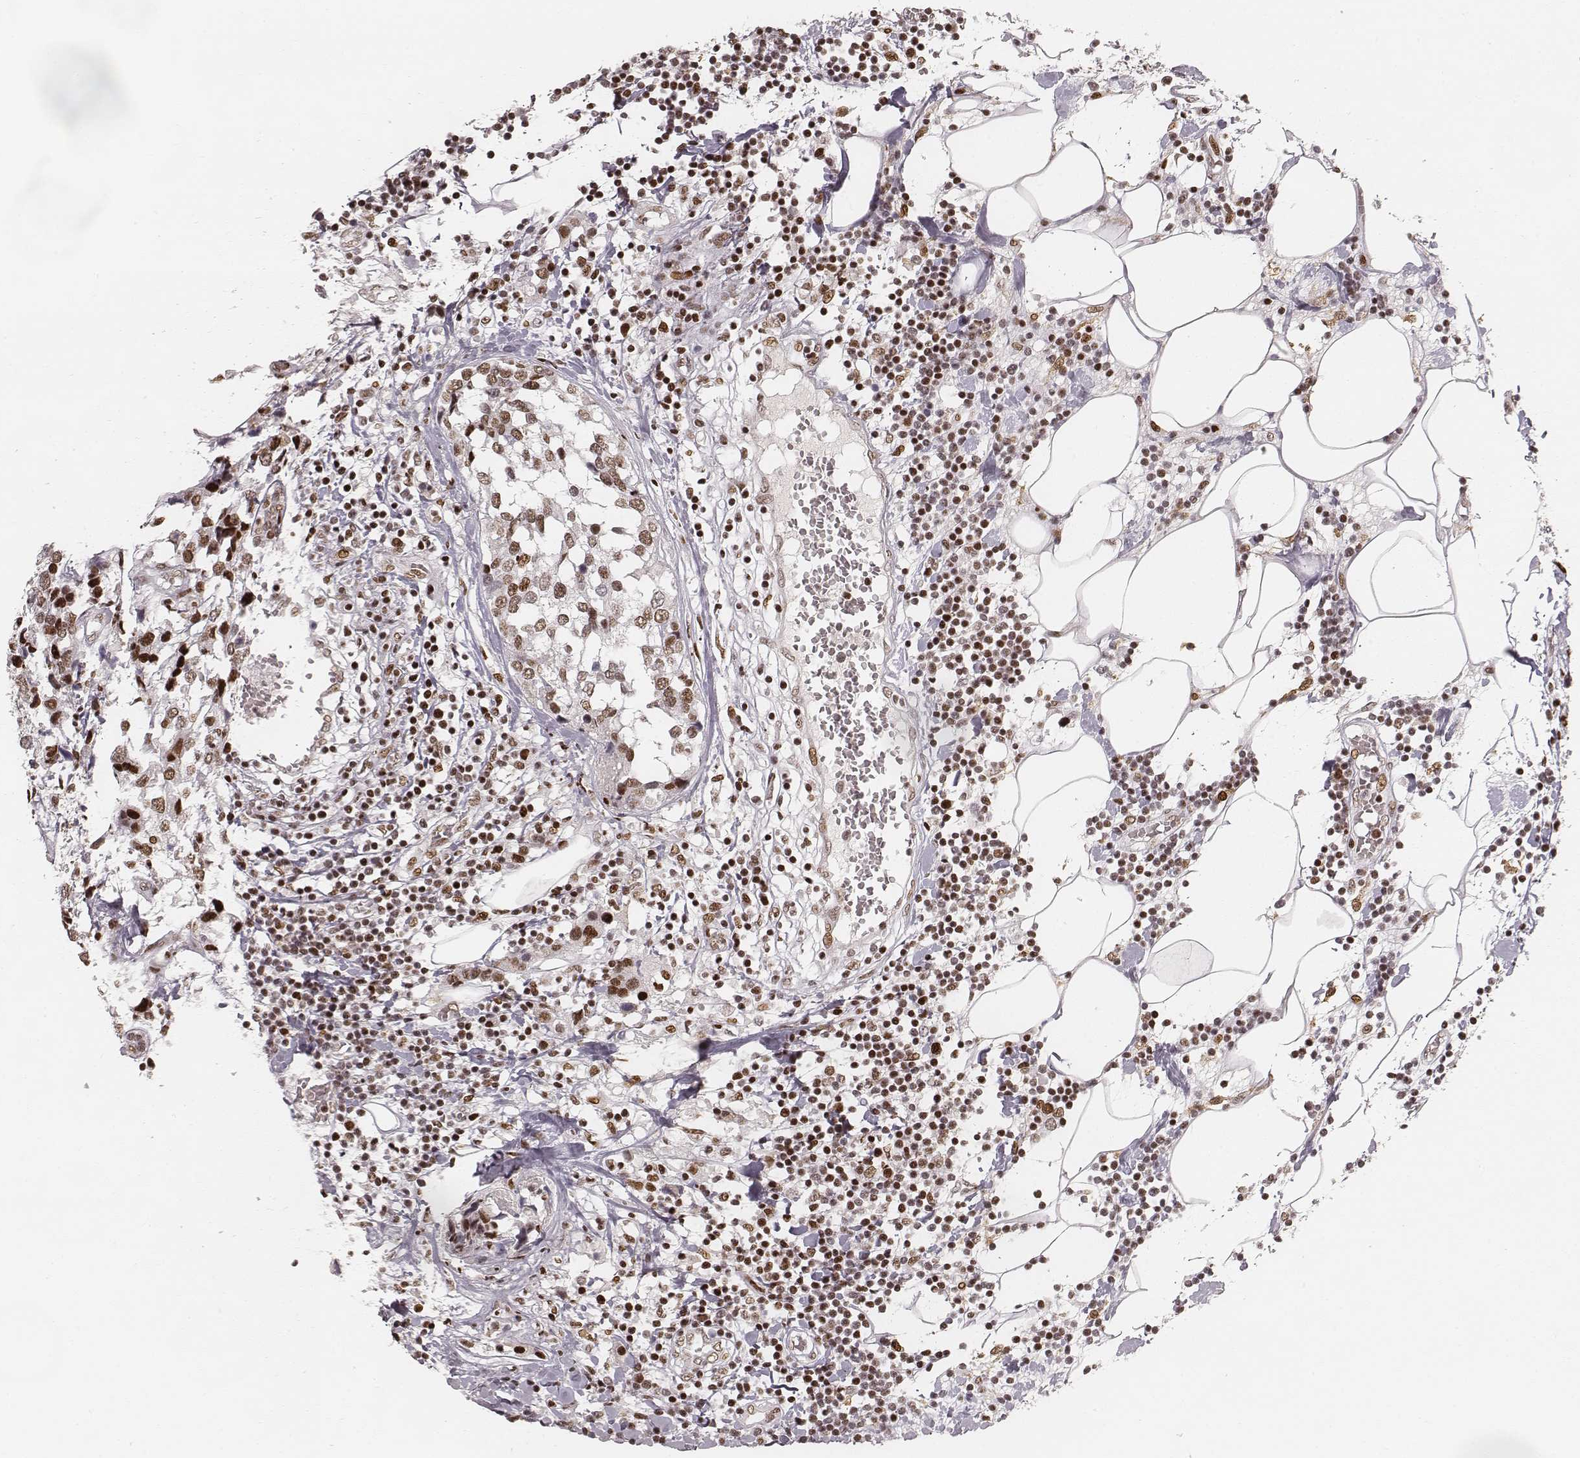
{"staining": {"intensity": "moderate", "quantity": ">75%", "location": "nuclear"}, "tissue": "breast cancer", "cell_type": "Tumor cells", "image_type": "cancer", "snomed": [{"axis": "morphology", "description": "Lobular carcinoma"}, {"axis": "topography", "description": "Breast"}], "caption": "Brown immunohistochemical staining in breast cancer (lobular carcinoma) exhibits moderate nuclear positivity in about >75% of tumor cells.", "gene": "HNRNPC", "patient": {"sex": "female", "age": 59}}